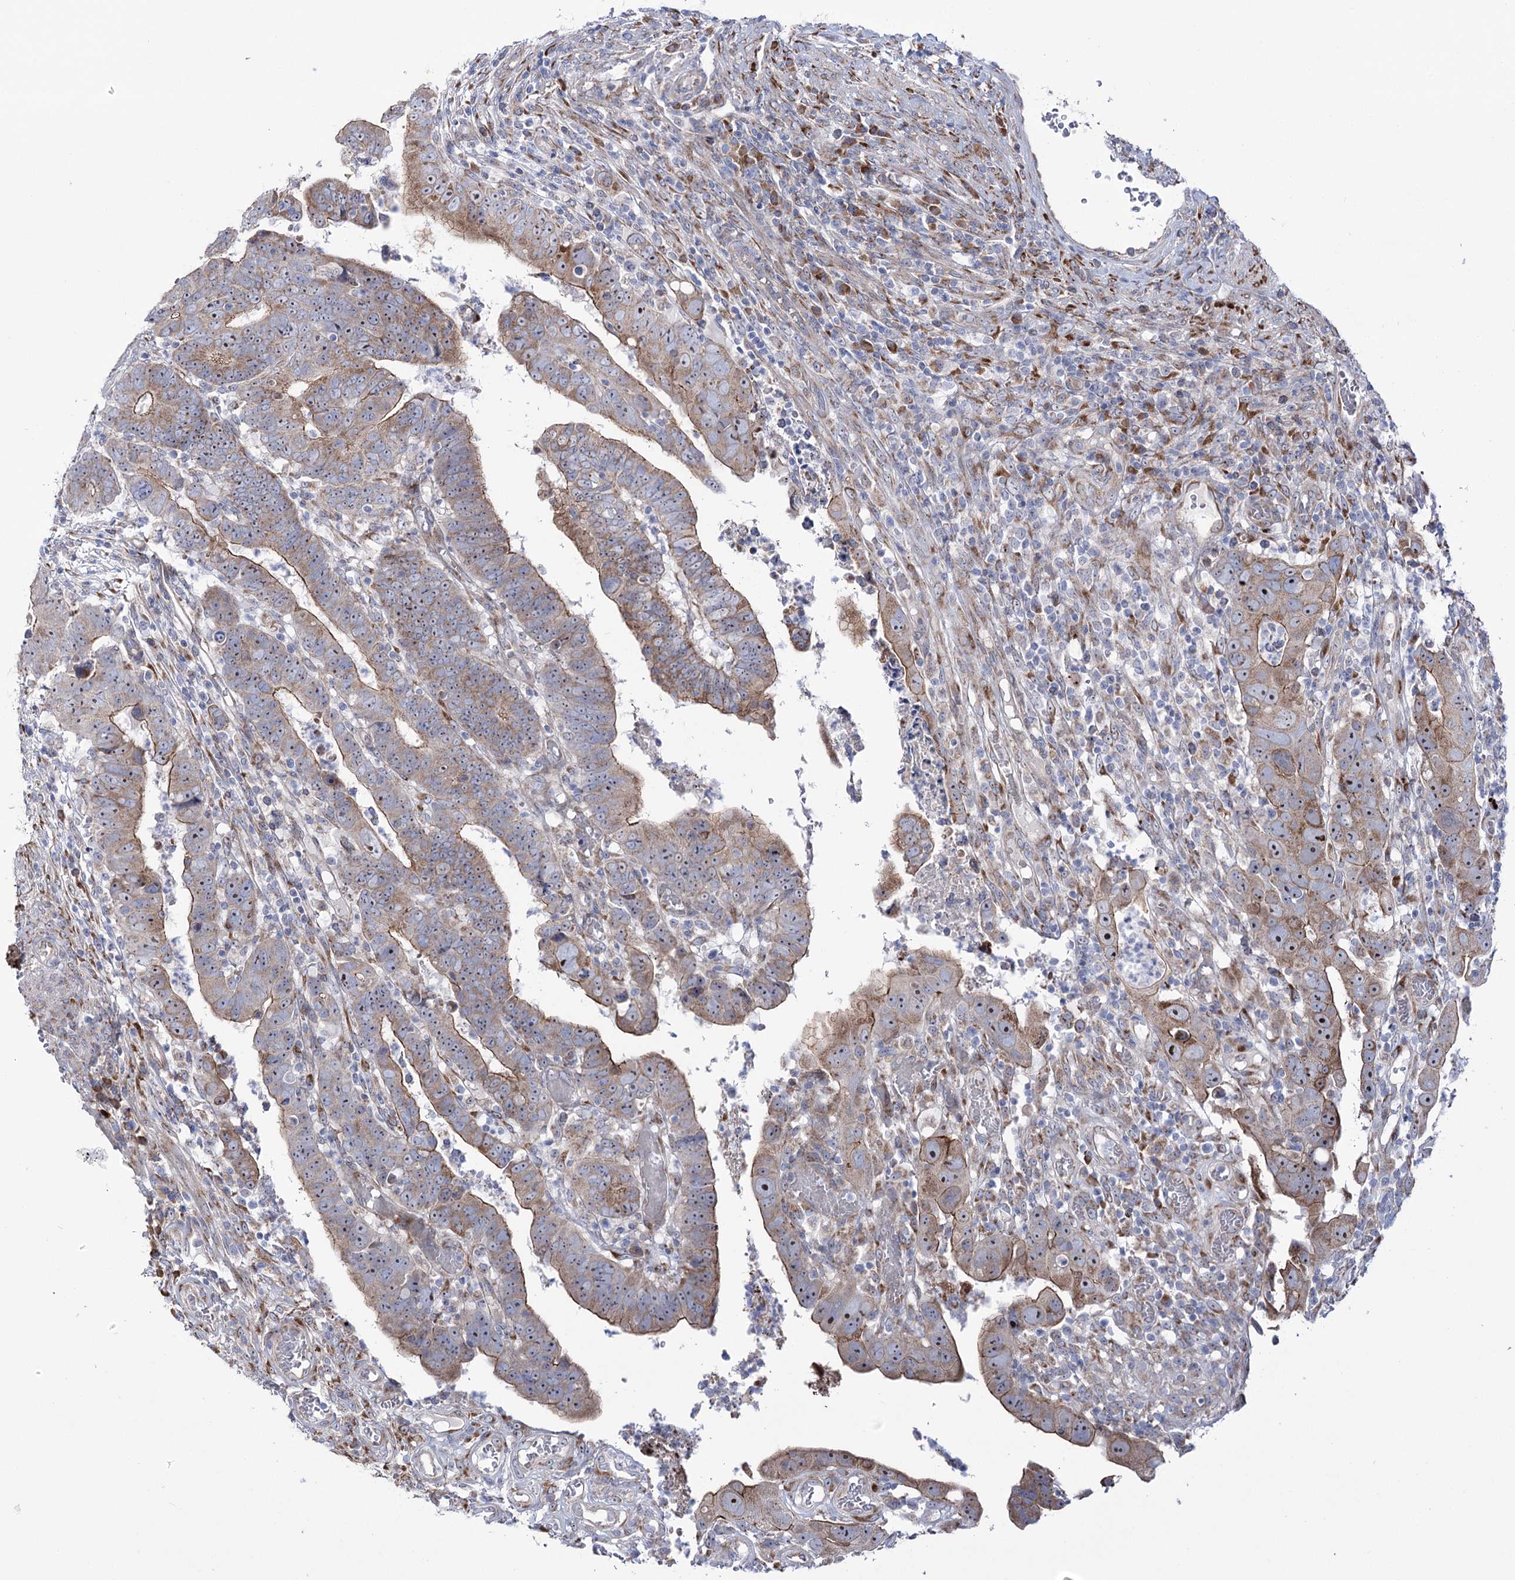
{"staining": {"intensity": "weak", "quantity": "25%-75%", "location": "cytoplasmic/membranous"}, "tissue": "colorectal cancer", "cell_type": "Tumor cells", "image_type": "cancer", "snomed": [{"axis": "morphology", "description": "Normal tissue, NOS"}, {"axis": "morphology", "description": "Adenocarcinoma, NOS"}, {"axis": "topography", "description": "Rectum"}], "caption": "Tumor cells reveal weak cytoplasmic/membranous expression in approximately 25%-75% of cells in colorectal cancer (adenocarcinoma).", "gene": "METTL5", "patient": {"sex": "female", "age": 65}}